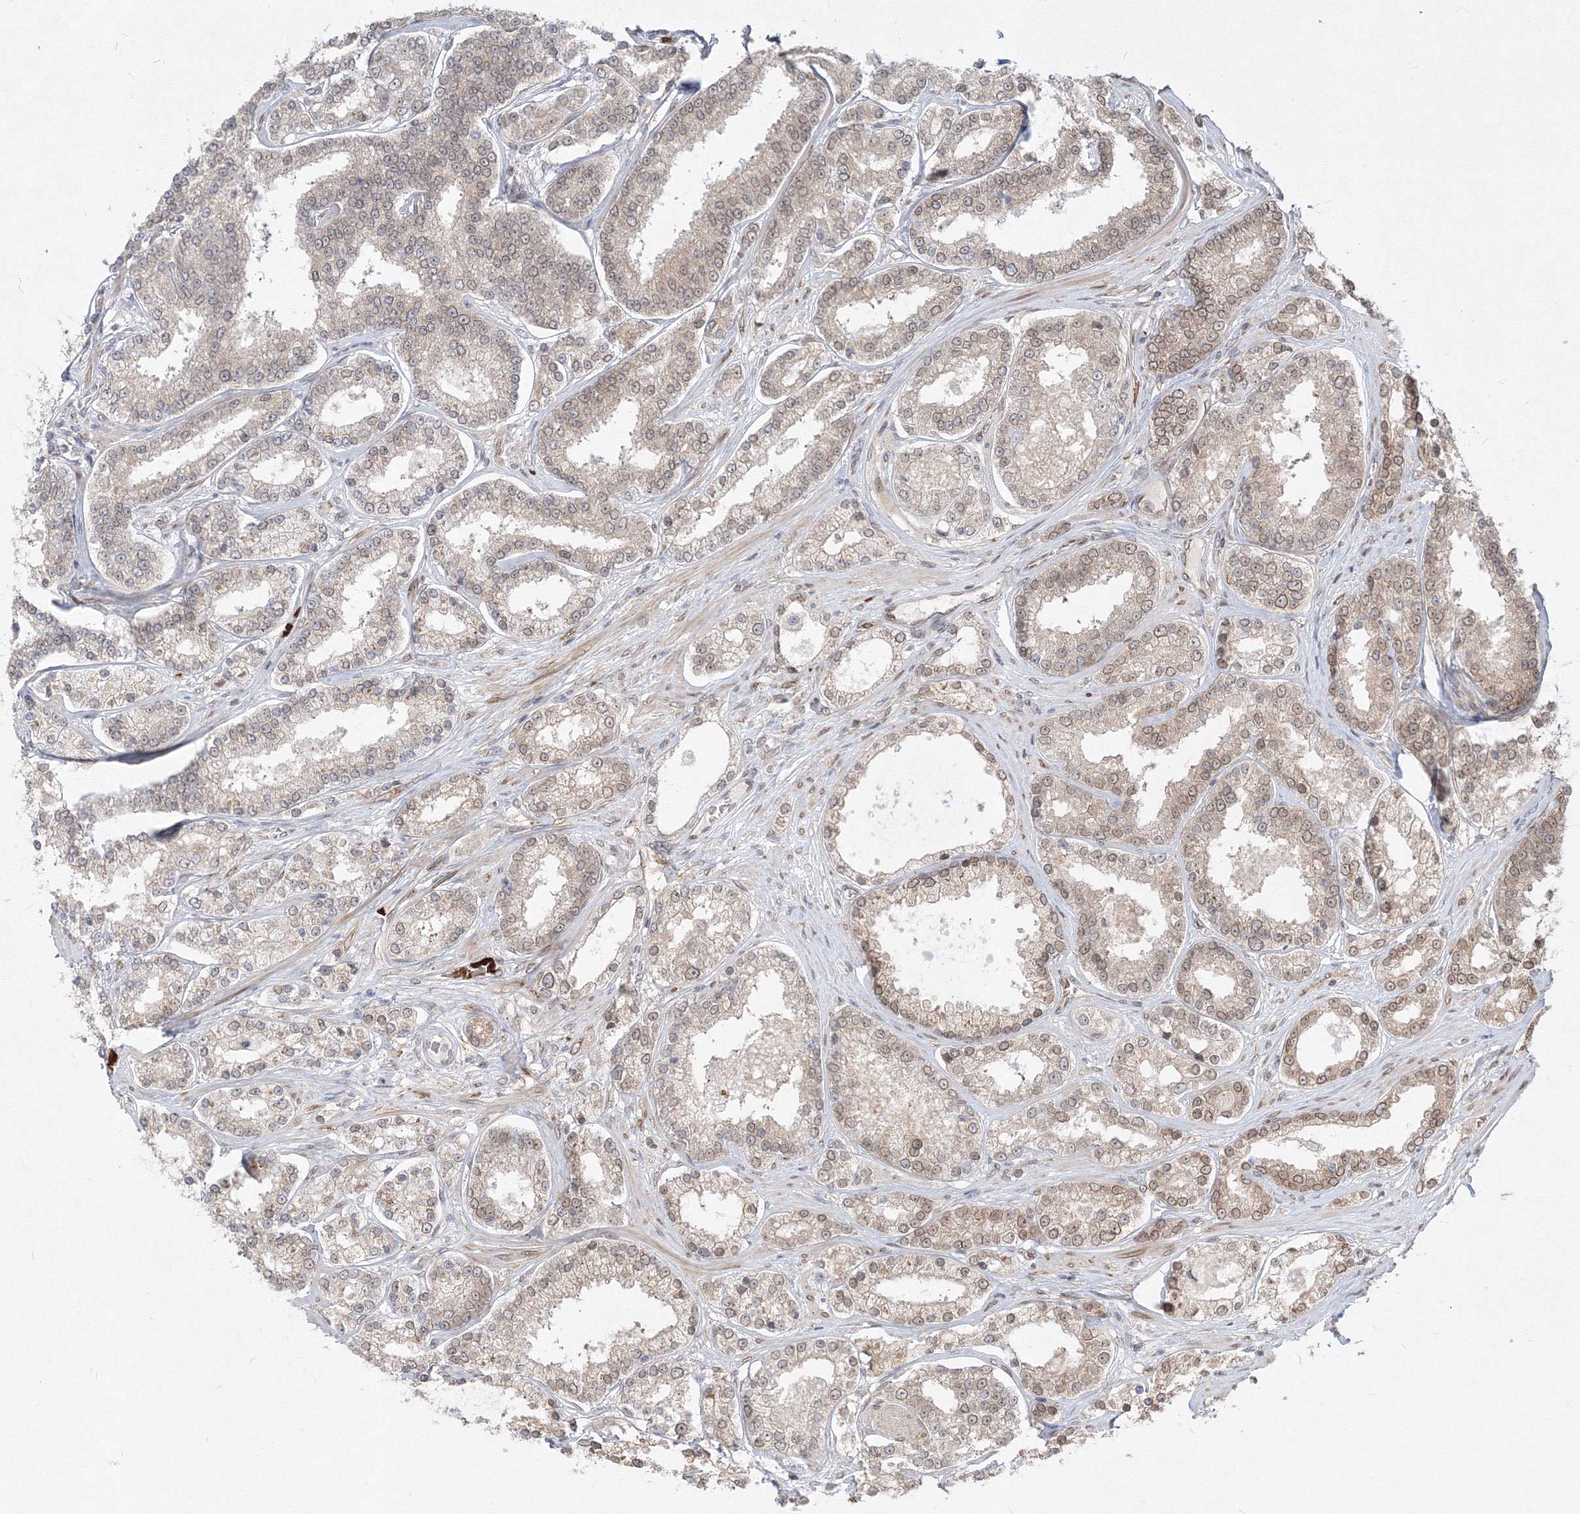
{"staining": {"intensity": "weak", "quantity": "25%-75%", "location": "cytoplasmic/membranous,nuclear"}, "tissue": "prostate cancer", "cell_type": "Tumor cells", "image_type": "cancer", "snomed": [{"axis": "morphology", "description": "Normal tissue, NOS"}, {"axis": "morphology", "description": "Adenocarcinoma, High grade"}, {"axis": "topography", "description": "Prostate"}], "caption": "Protein analysis of adenocarcinoma (high-grade) (prostate) tissue exhibits weak cytoplasmic/membranous and nuclear staining in approximately 25%-75% of tumor cells. (brown staining indicates protein expression, while blue staining denotes nuclei).", "gene": "DNAJB2", "patient": {"sex": "male", "age": 83}}